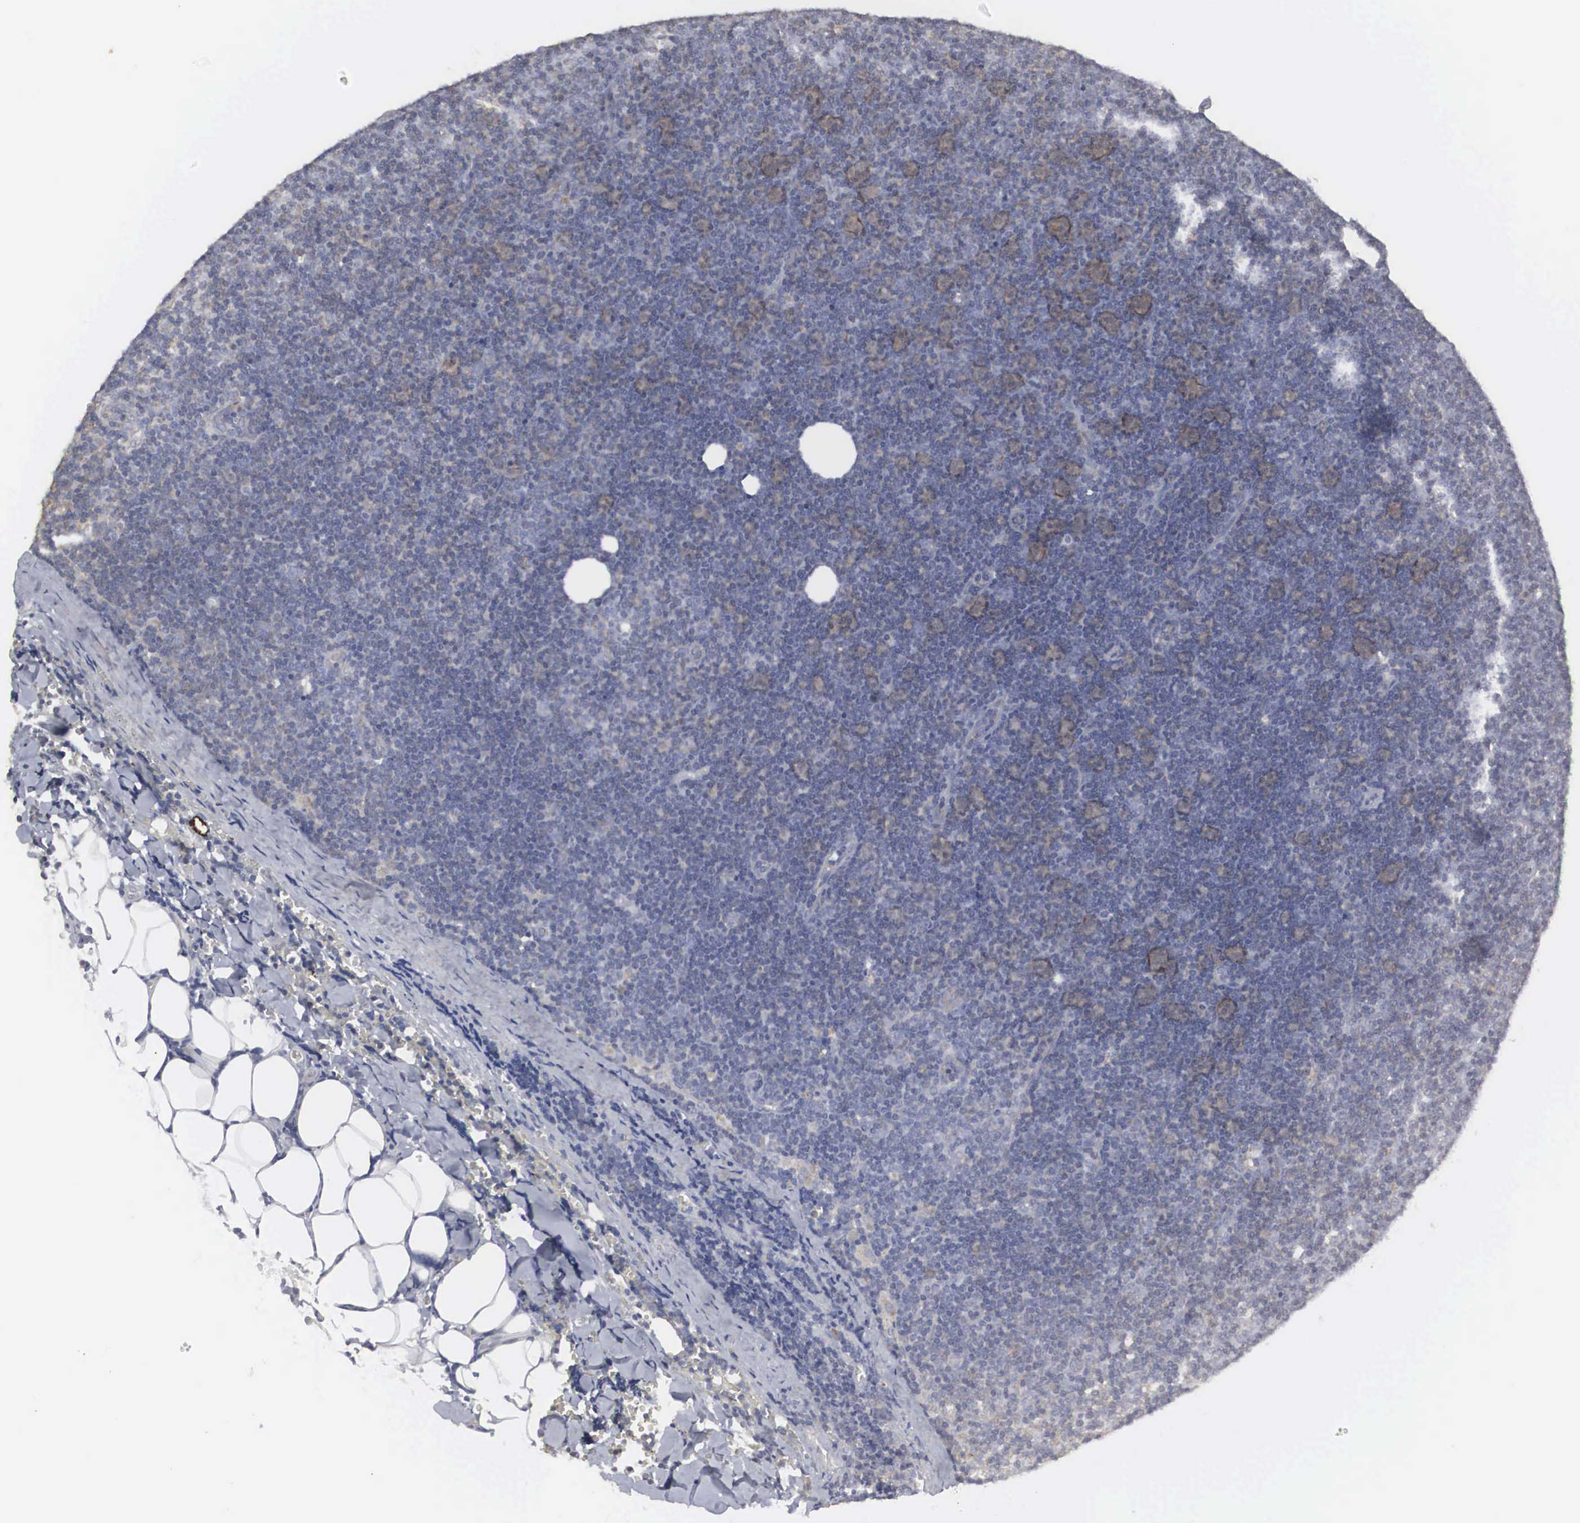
{"staining": {"intensity": "weak", "quantity": "25%-75%", "location": "cytoplasmic/membranous"}, "tissue": "lymphoma", "cell_type": "Tumor cells", "image_type": "cancer", "snomed": [{"axis": "morphology", "description": "Malignant lymphoma, non-Hodgkin's type, Low grade"}, {"axis": "topography", "description": "Lymph node"}], "caption": "Protein staining demonstrates weak cytoplasmic/membranous expression in approximately 25%-75% of tumor cells in low-grade malignant lymphoma, non-Hodgkin's type.", "gene": "MIA2", "patient": {"sex": "male", "age": 57}}